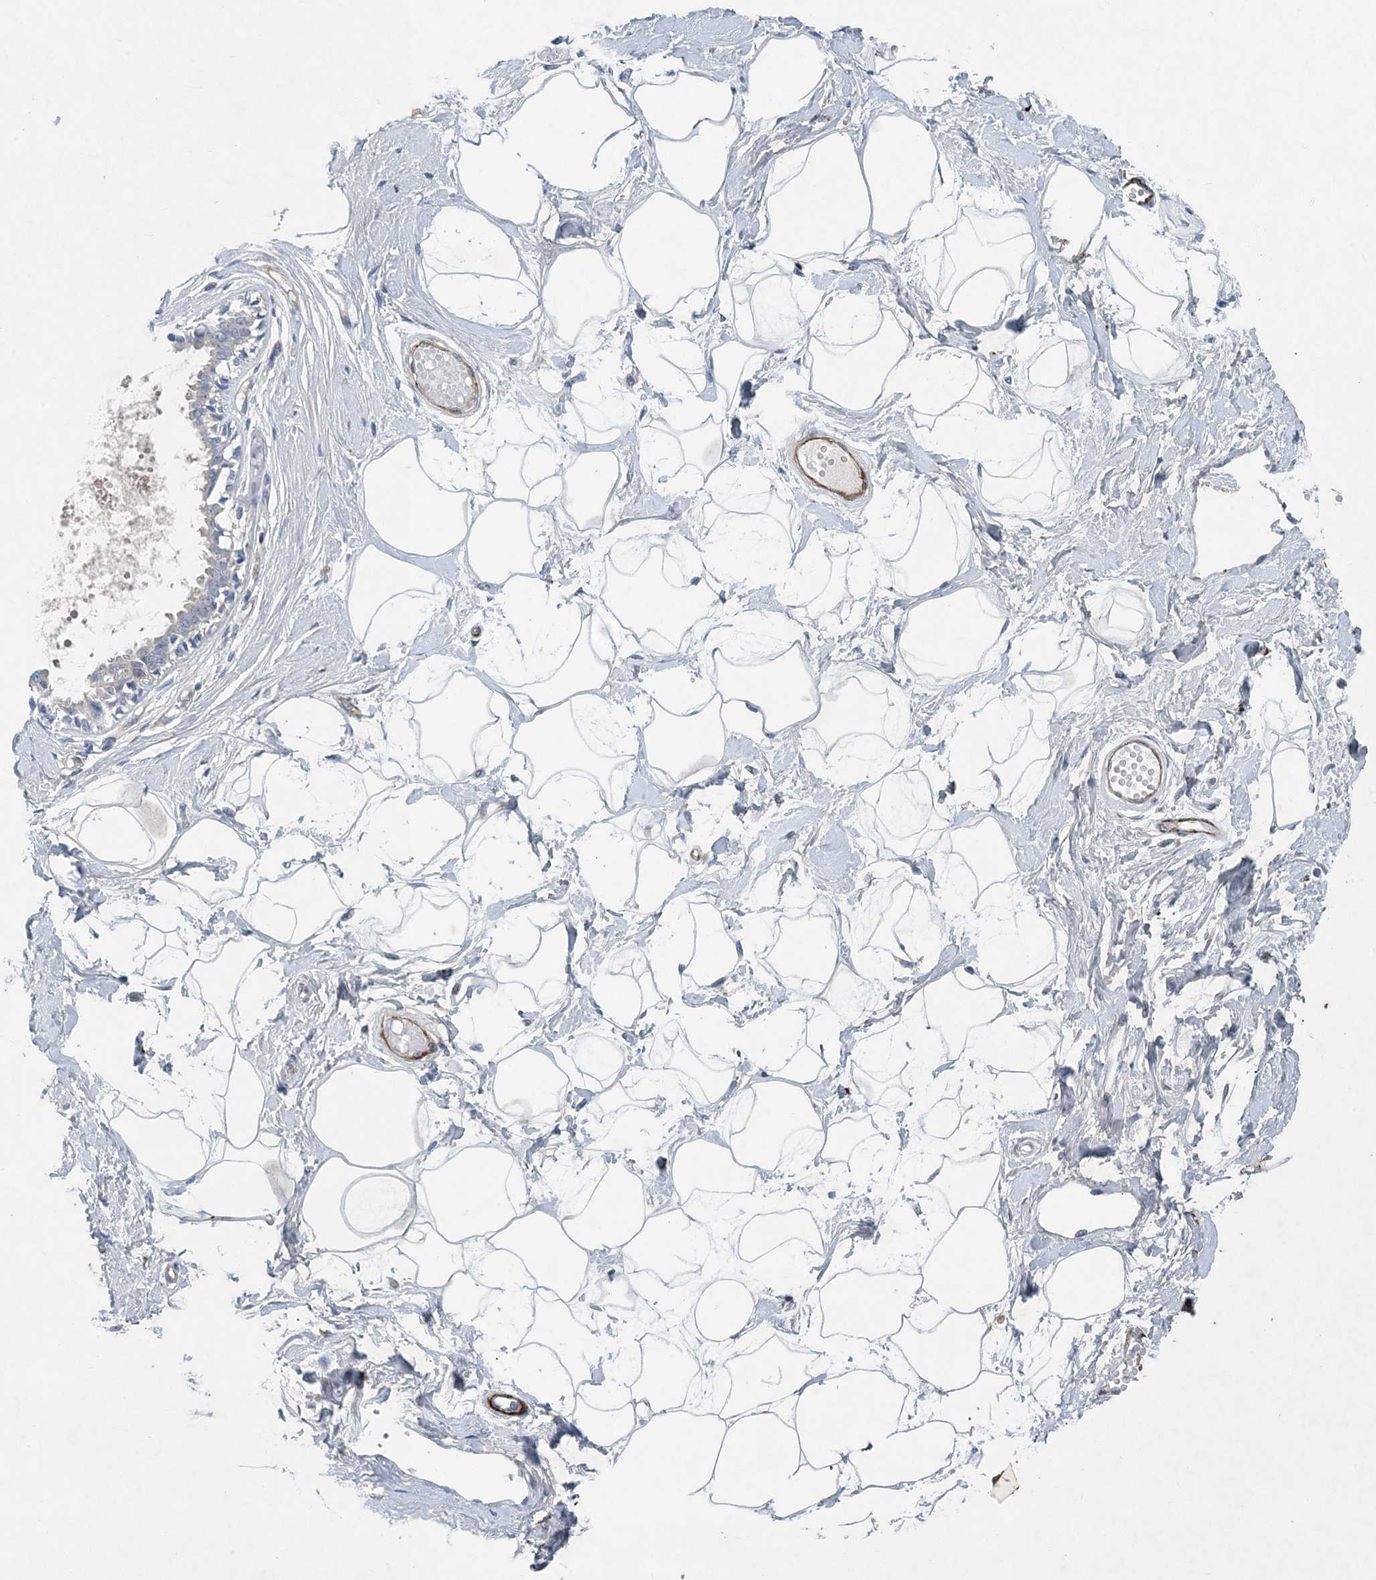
{"staining": {"intensity": "negative", "quantity": "none", "location": "none"}, "tissue": "breast", "cell_type": "Adipocytes", "image_type": "normal", "snomed": [{"axis": "morphology", "description": "Normal tissue, NOS"}, {"axis": "topography", "description": "Breast"}], "caption": "The image exhibits no significant staining in adipocytes of breast. (IHC, brightfield microscopy, high magnification).", "gene": "HIKESHI", "patient": {"sex": "female", "age": 45}}